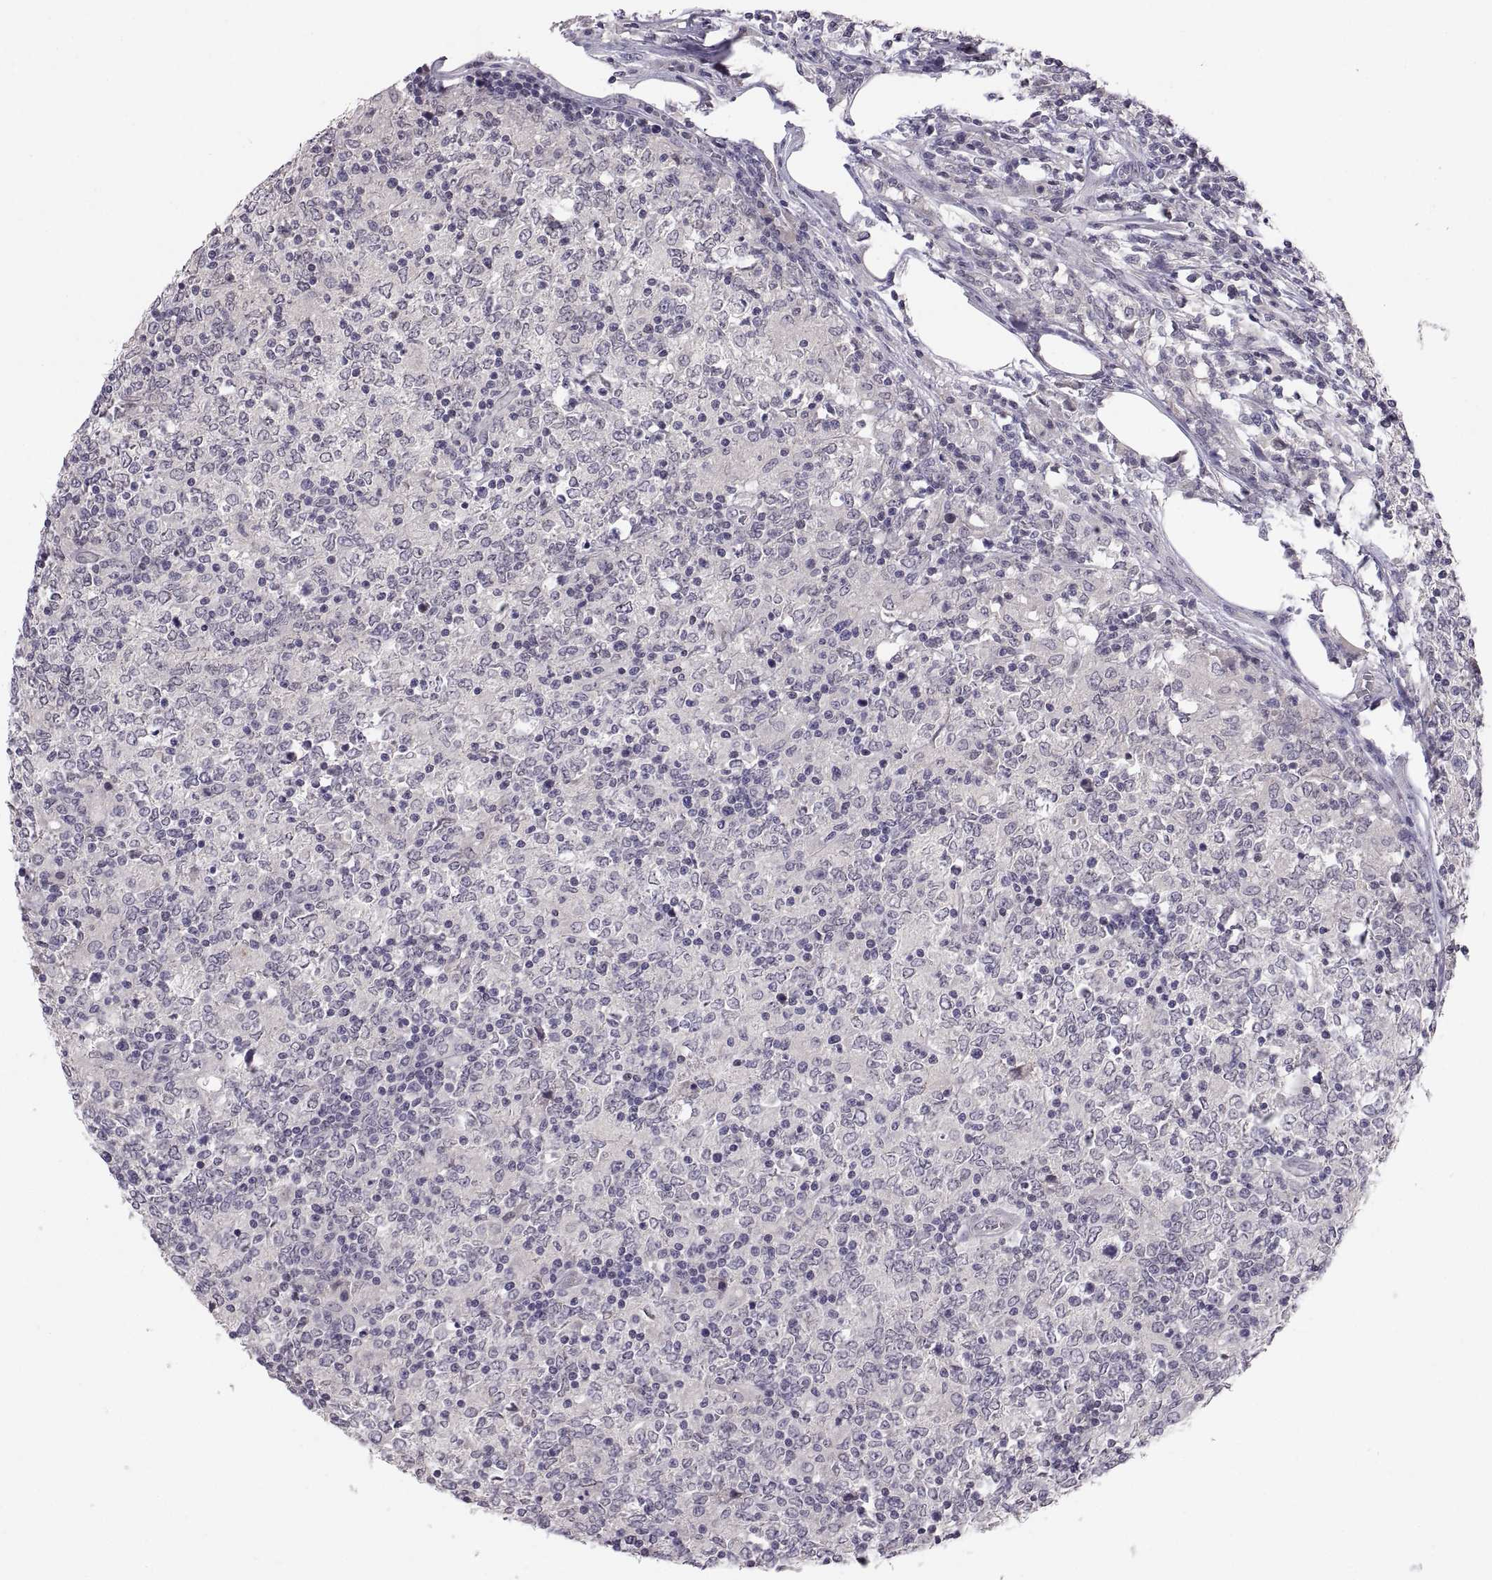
{"staining": {"intensity": "negative", "quantity": "none", "location": "none"}, "tissue": "lymphoma", "cell_type": "Tumor cells", "image_type": "cancer", "snomed": [{"axis": "morphology", "description": "Malignant lymphoma, non-Hodgkin's type, High grade"}, {"axis": "topography", "description": "Lymph node"}], "caption": "Immunohistochemistry image of lymphoma stained for a protein (brown), which shows no expression in tumor cells.", "gene": "PAX2", "patient": {"sex": "female", "age": 84}}